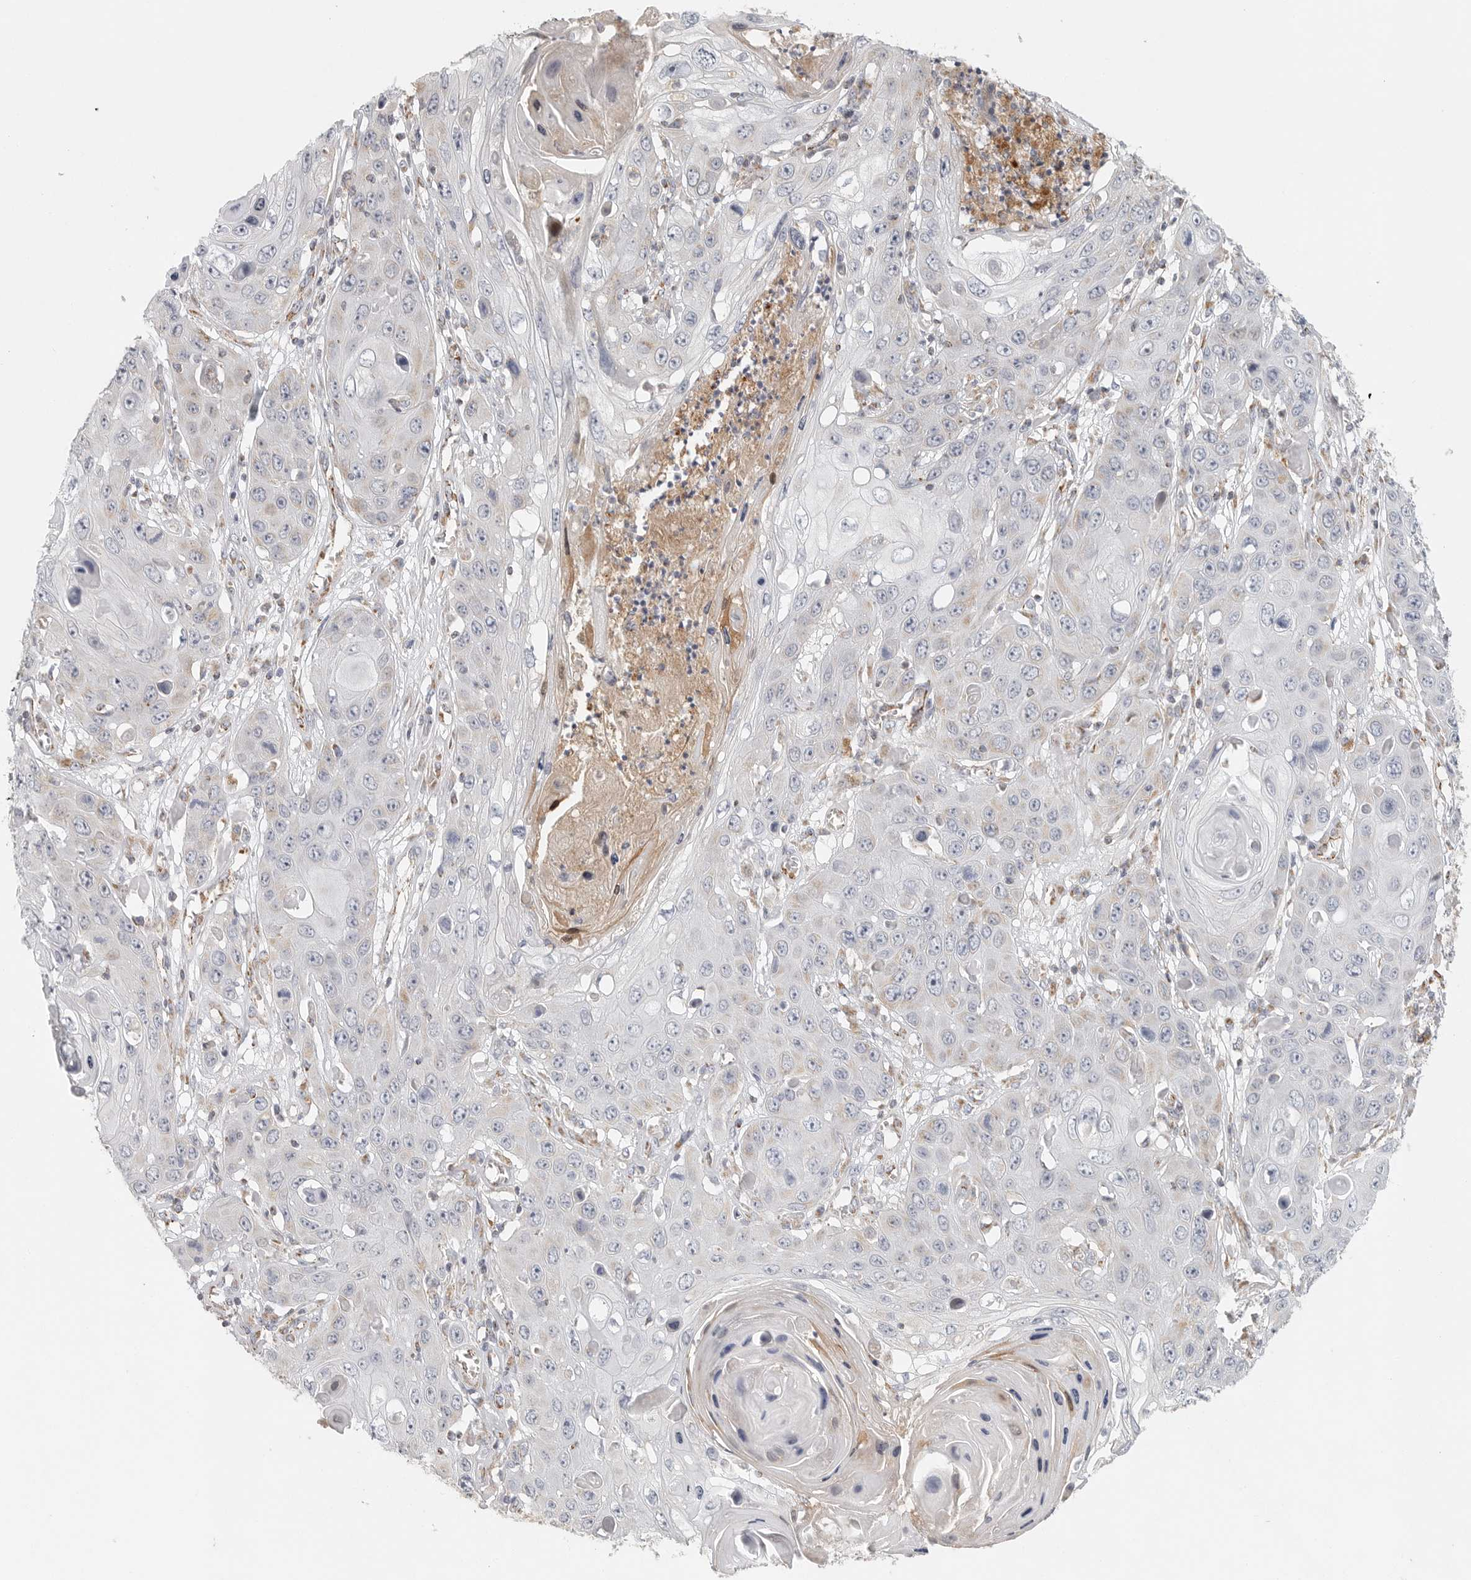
{"staining": {"intensity": "weak", "quantity": "<25%", "location": "cytoplasmic/membranous"}, "tissue": "skin cancer", "cell_type": "Tumor cells", "image_type": "cancer", "snomed": [{"axis": "morphology", "description": "Squamous cell carcinoma, NOS"}, {"axis": "topography", "description": "Skin"}], "caption": "Squamous cell carcinoma (skin) was stained to show a protein in brown. There is no significant expression in tumor cells. The staining is performed using DAB brown chromogen with nuclei counter-stained in using hematoxylin.", "gene": "SLC25A26", "patient": {"sex": "male", "age": 55}}